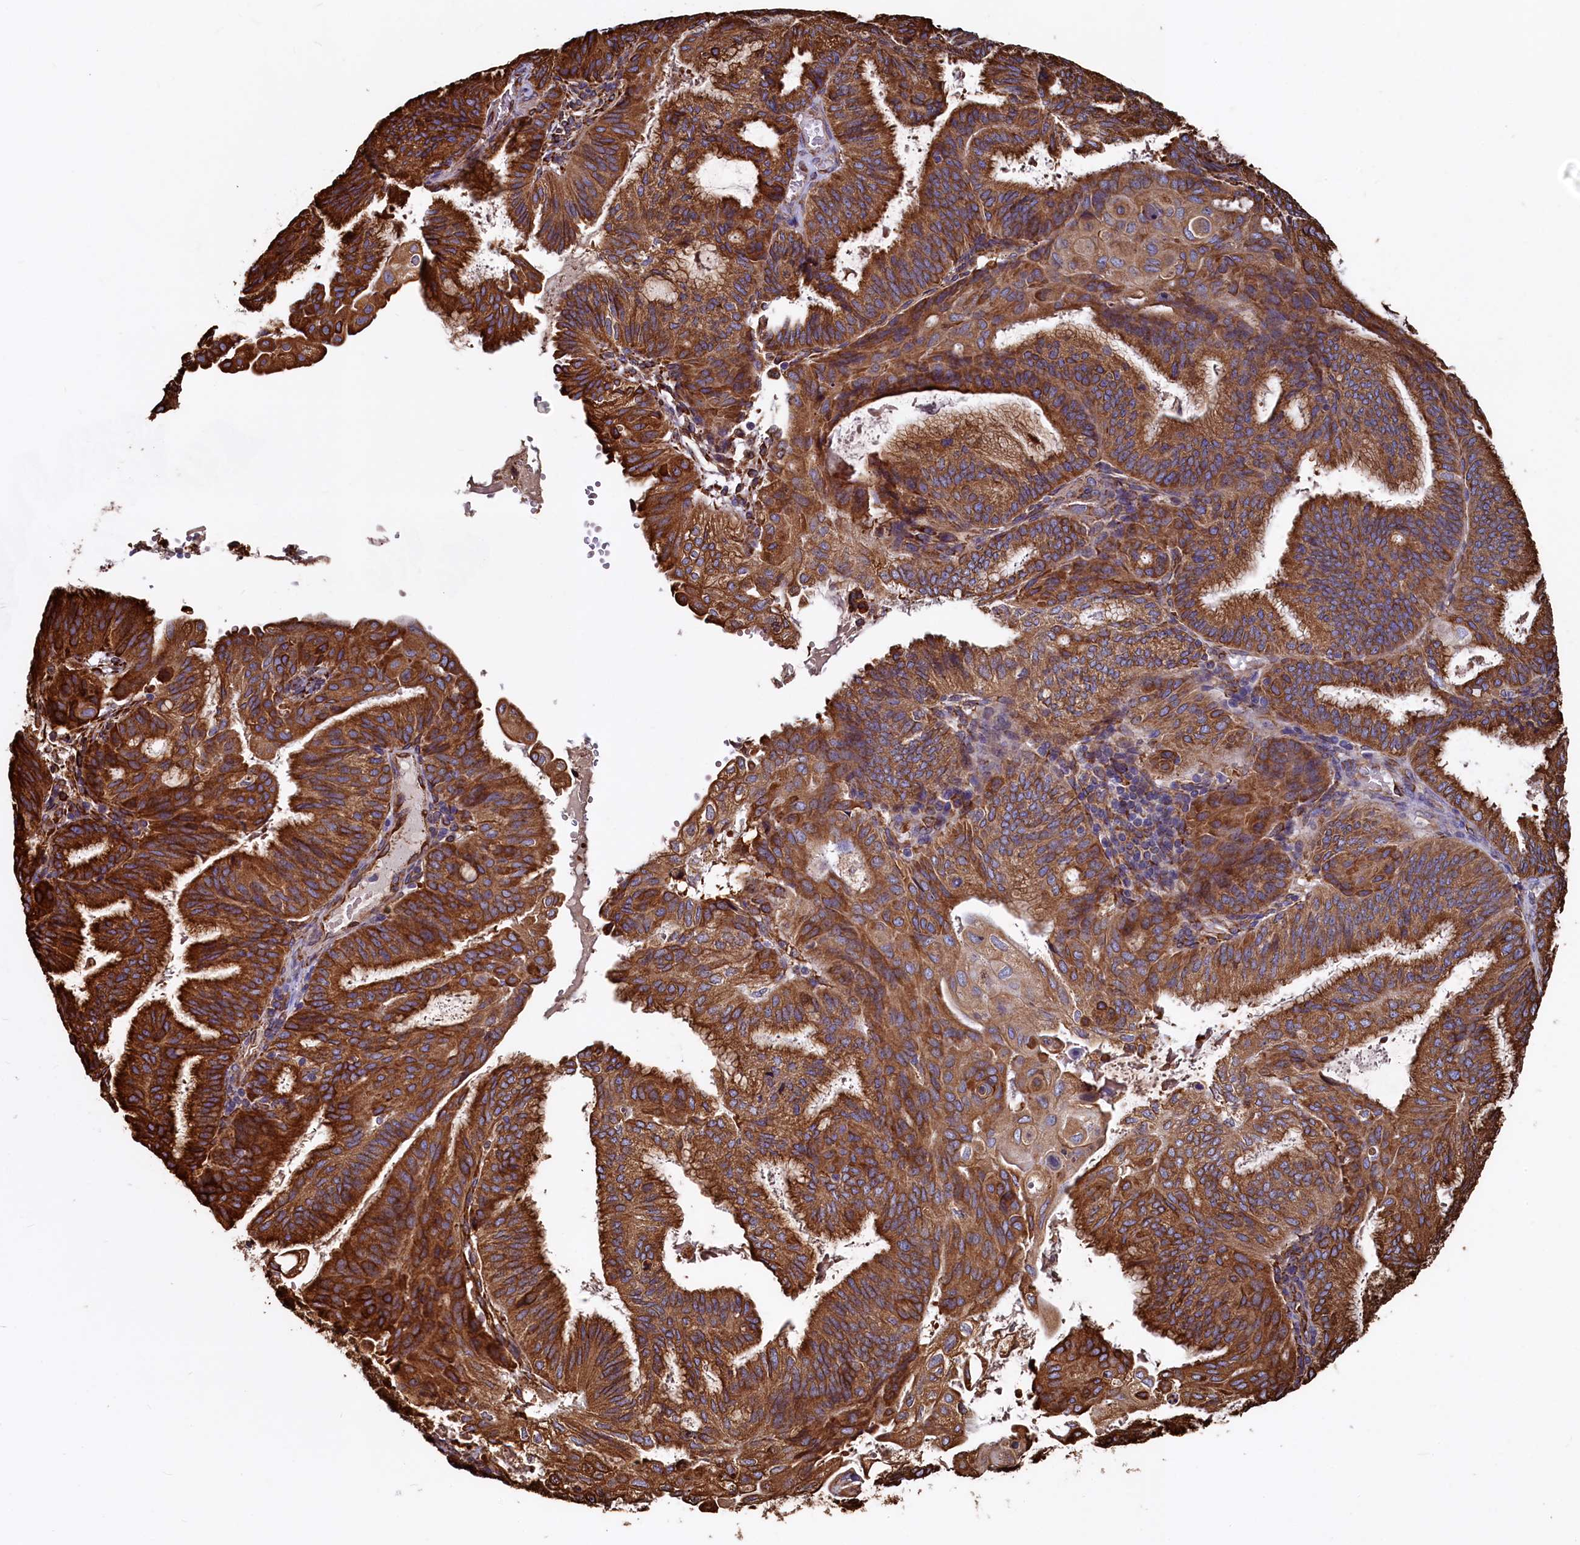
{"staining": {"intensity": "strong", "quantity": ">75%", "location": "cytoplasmic/membranous"}, "tissue": "endometrial cancer", "cell_type": "Tumor cells", "image_type": "cancer", "snomed": [{"axis": "morphology", "description": "Adenocarcinoma, NOS"}, {"axis": "topography", "description": "Endometrium"}], "caption": "Endometrial cancer (adenocarcinoma) tissue exhibits strong cytoplasmic/membranous staining in approximately >75% of tumor cells", "gene": "NEURL1B", "patient": {"sex": "female", "age": 49}}